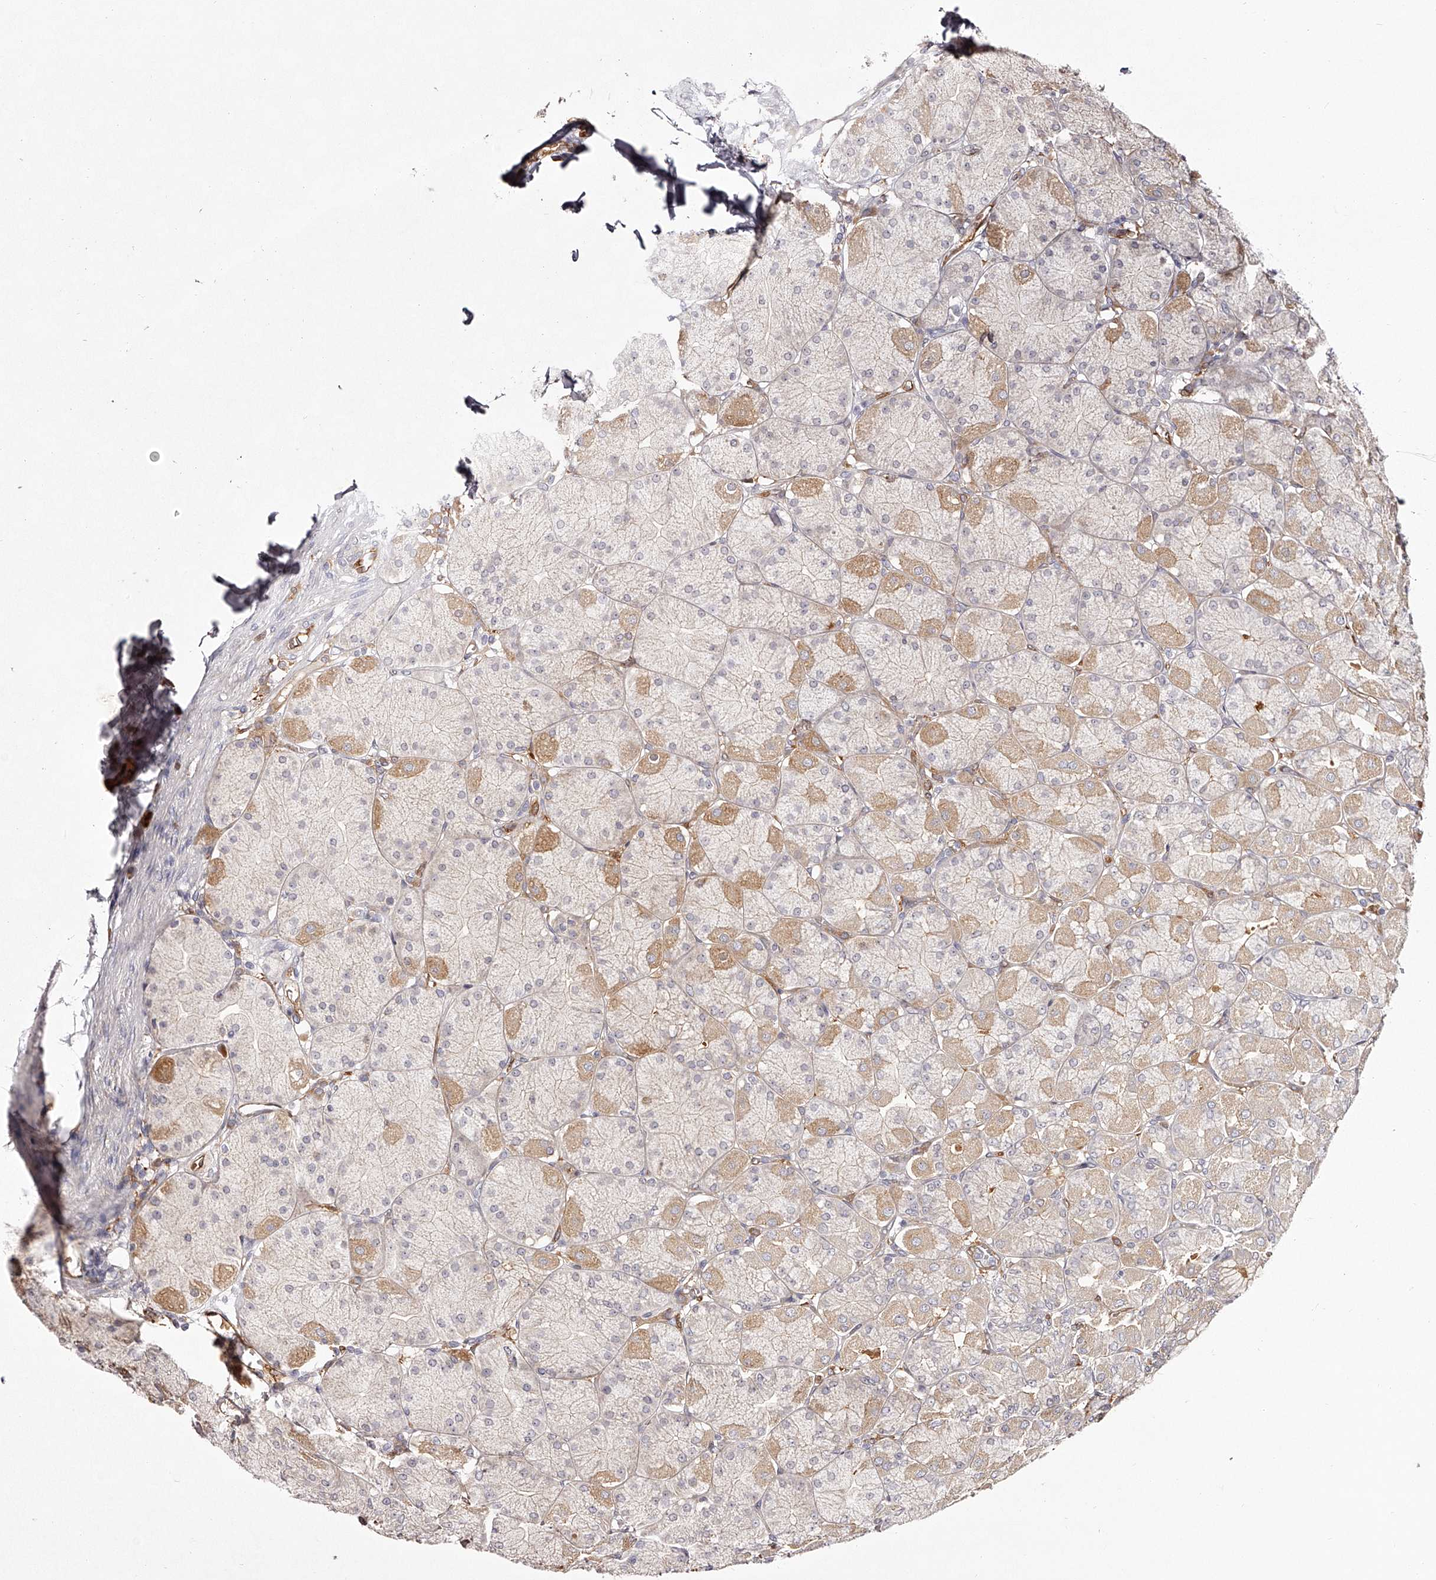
{"staining": {"intensity": "strong", "quantity": "25%-75%", "location": "cytoplasmic/membranous"}, "tissue": "stomach", "cell_type": "Glandular cells", "image_type": "normal", "snomed": [{"axis": "morphology", "description": "Normal tissue, NOS"}, {"axis": "topography", "description": "Stomach, upper"}], "caption": "Stomach was stained to show a protein in brown. There is high levels of strong cytoplasmic/membranous positivity in approximately 25%-75% of glandular cells.", "gene": "LAP3", "patient": {"sex": "female", "age": 56}}